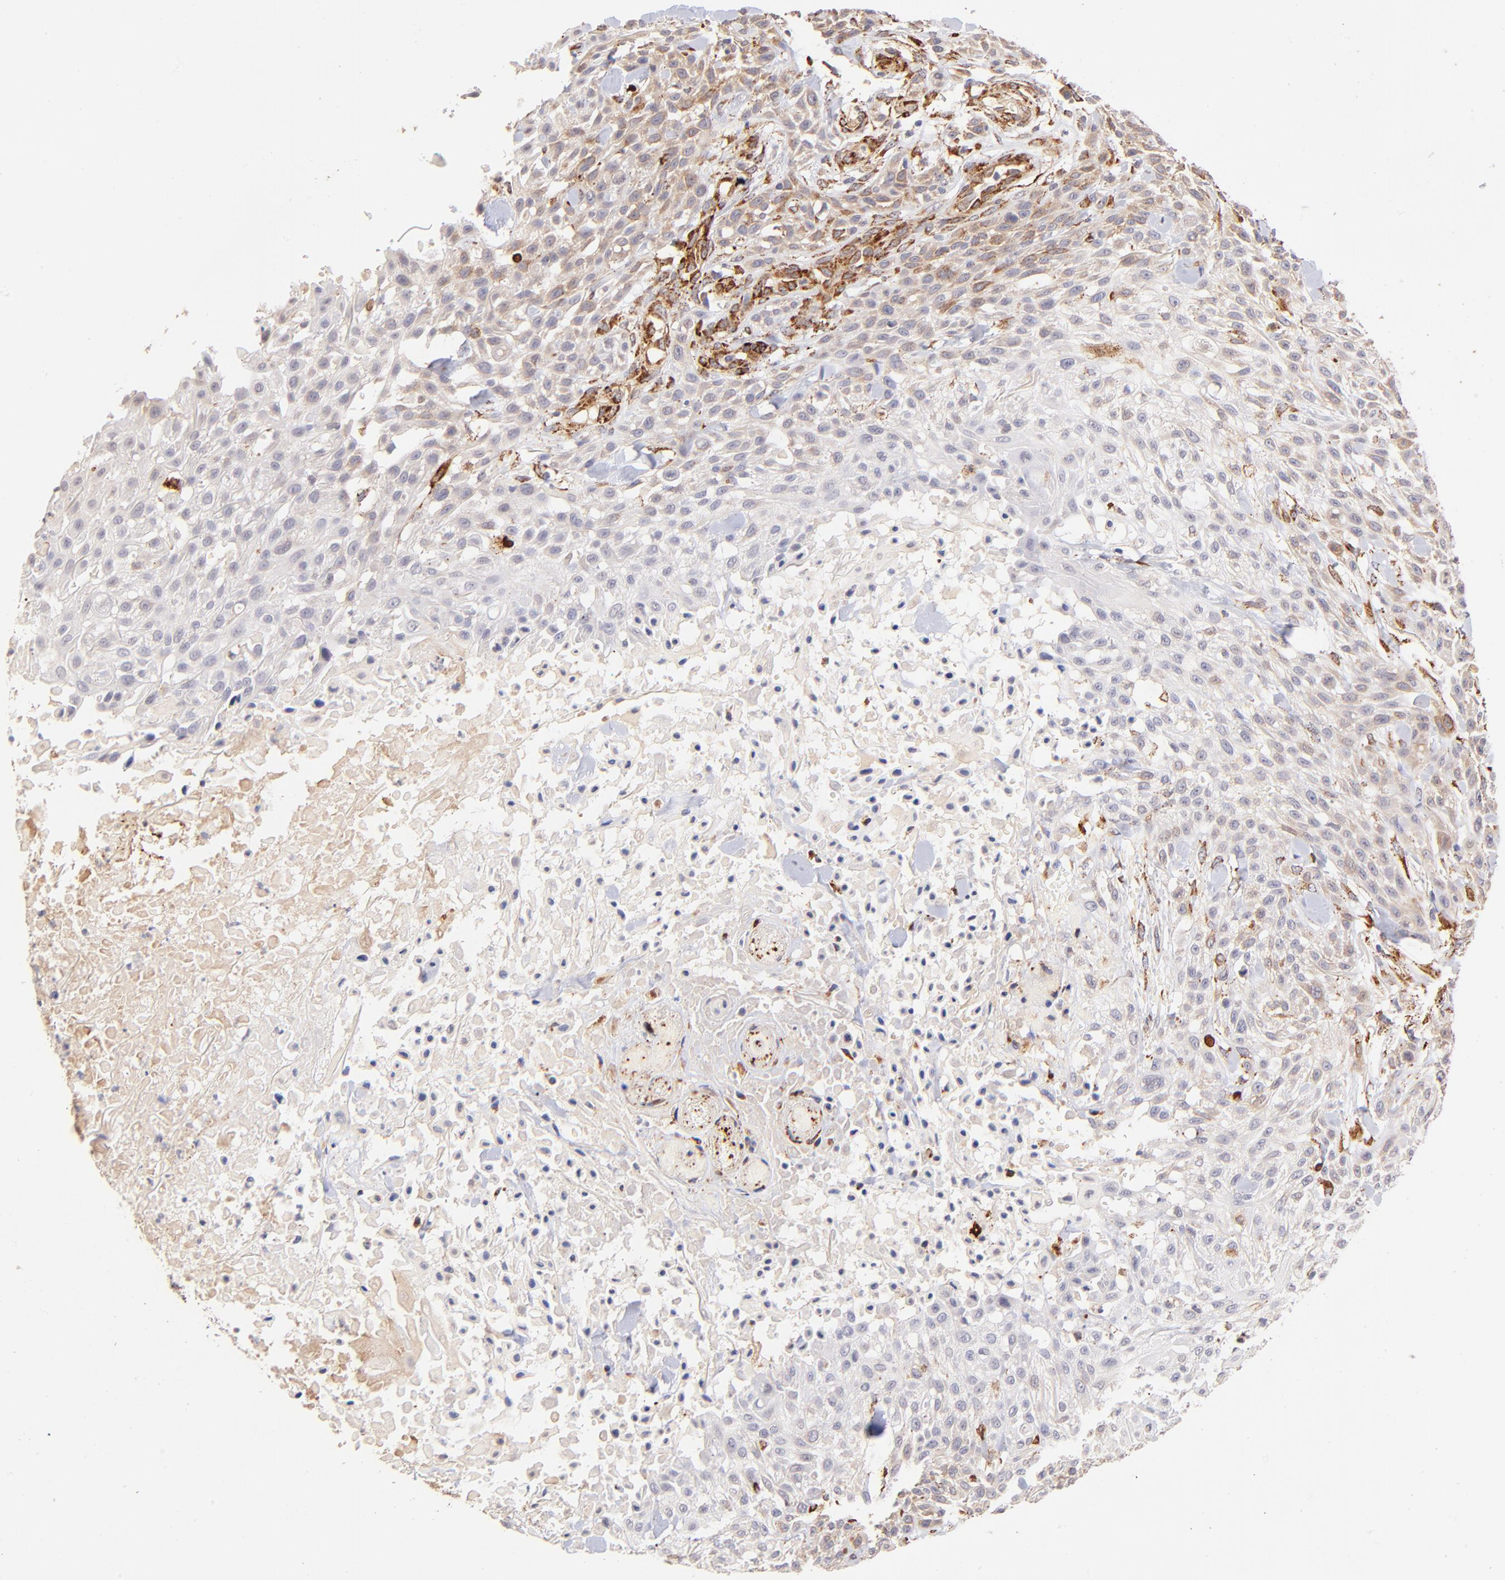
{"staining": {"intensity": "weak", "quantity": "<25%", "location": "cytoplasmic/membranous"}, "tissue": "skin cancer", "cell_type": "Tumor cells", "image_type": "cancer", "snomed": [{"axis": "morphology", "description": "Squamous cell carcinoma, NOS"}, {"axis": "topography", "description": "Skin"}], "caption": "Micrograph shows no protein staining in tumor cells of skin cancer tissue.", "gene": "SPARC", "patient": {"sex": "female", "age": 42}}